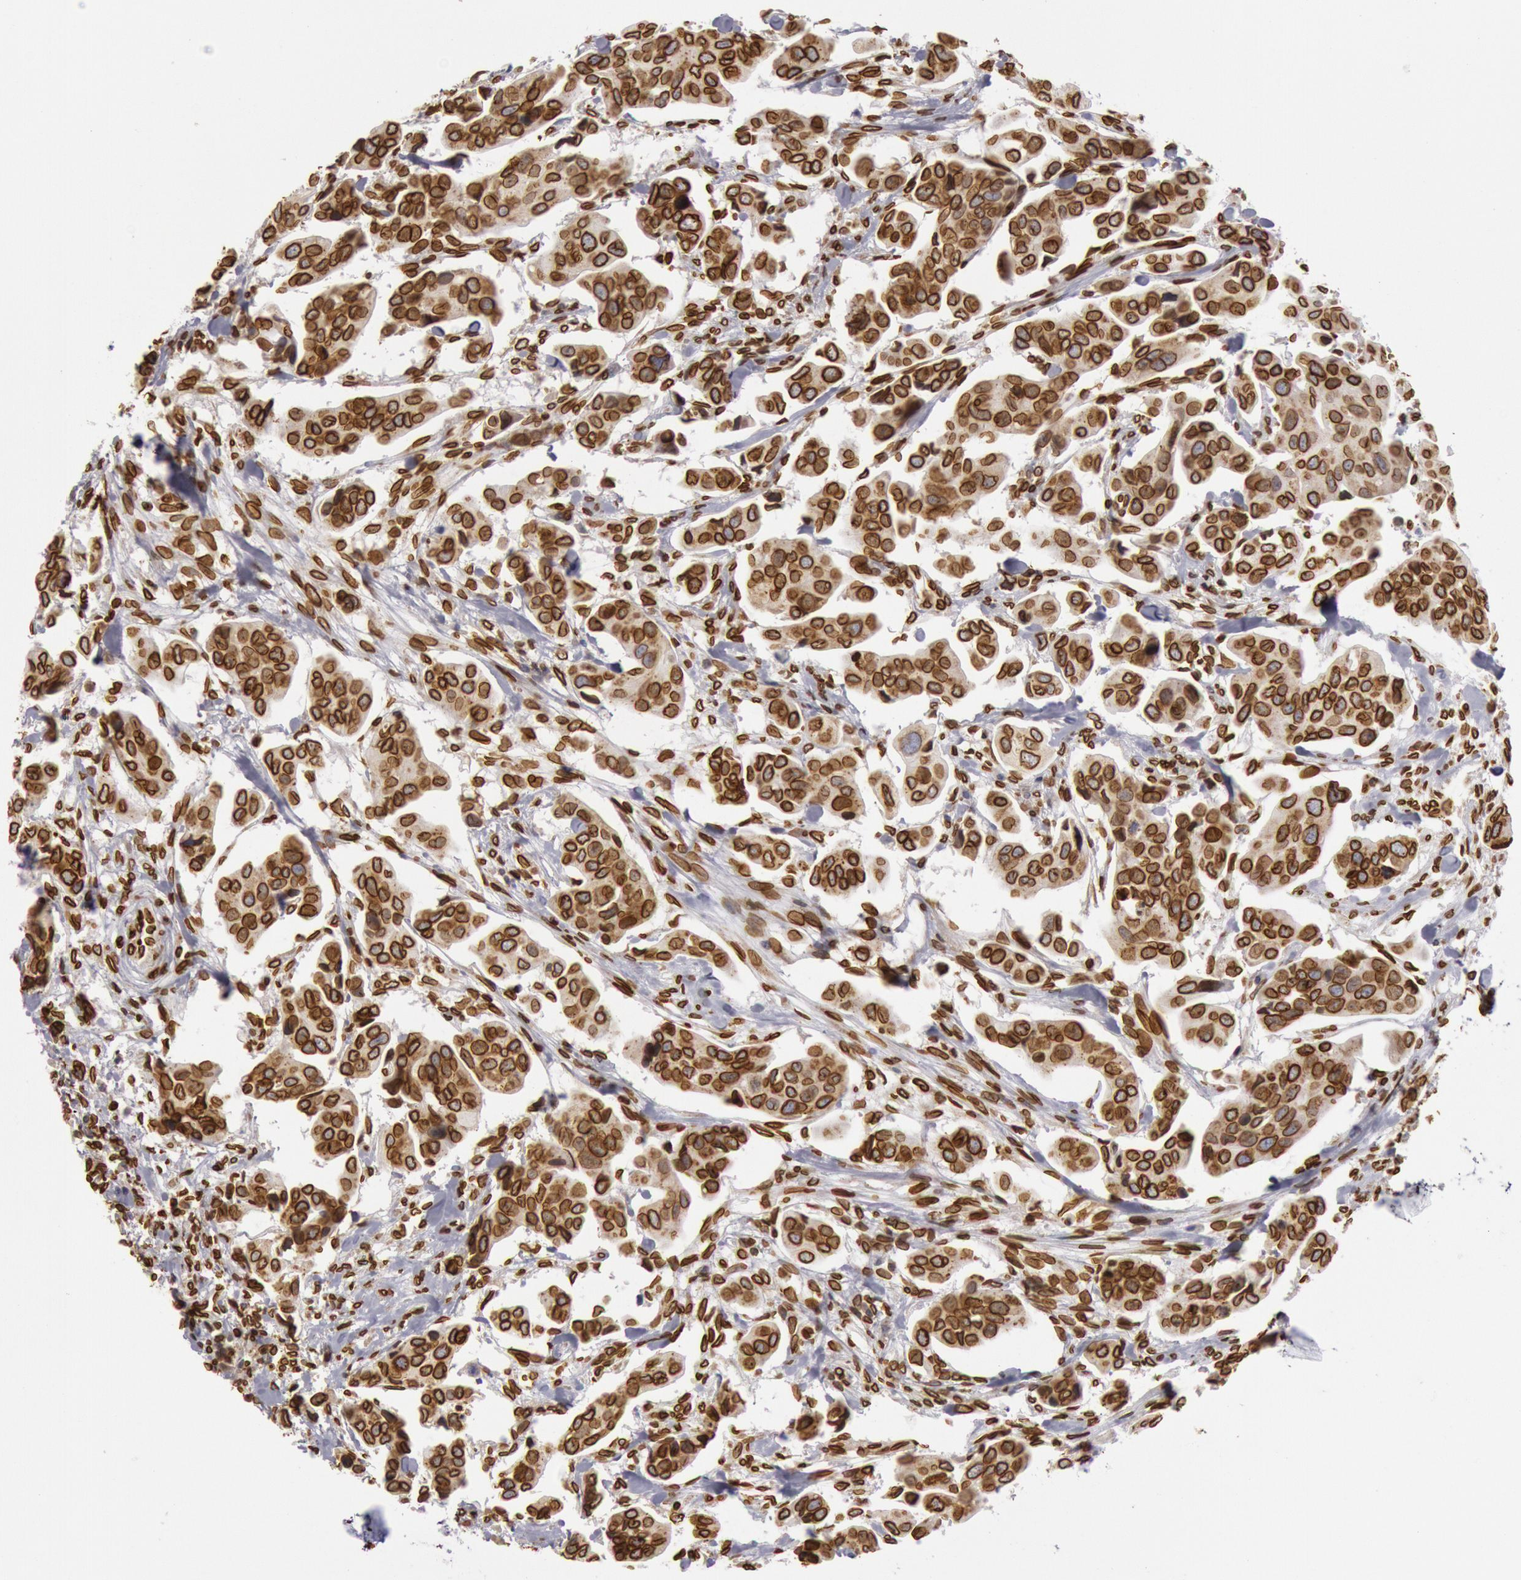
{"staining": {"intensity": "strong", "quantity": ">75%", "location": "cytoplasmic/membranous,nuclear"}, "tissue": "urothelial cancer", "cell_type": "Tumor cells", "image_type": "cancer", "snomed": [{"axis": "morphology", "description": "Adenocarcinoma, NOS"}, {"axis": "topography", "description": "Urinary bladder"}], "caption": "Tumor cells reveal high levels of strong cytoplasmic/membranous and nuclear positivity in about >75% of cells in human urothelial cancer. The protein is shown in brown color, while the nuclei are stained blue.", "gene": "SUN2", "patient": {"sex": "male", "age": 61}}